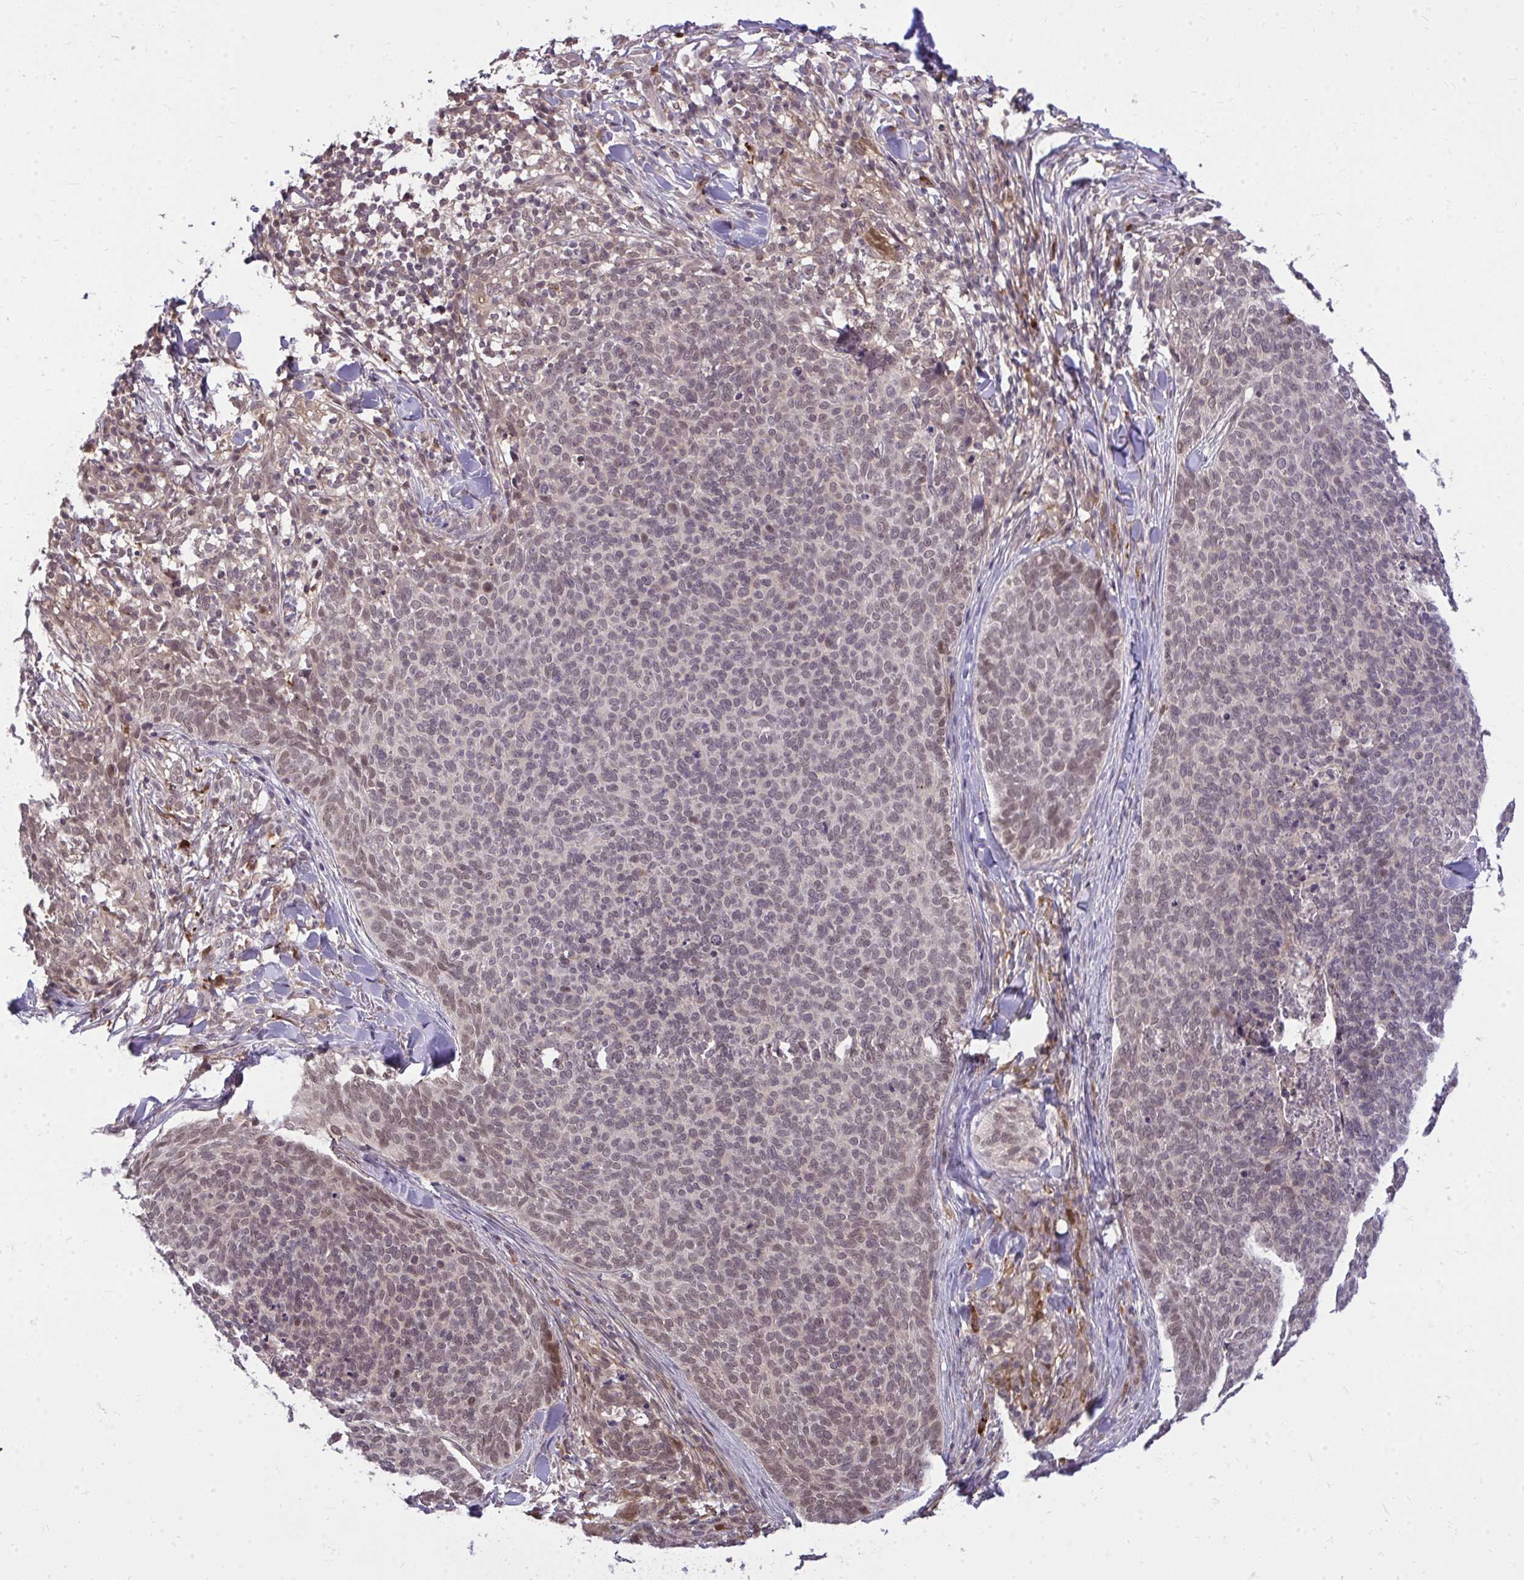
{"staining": {"intensity": "moderate", "quantity": "25%-75%", "location": "nuclear"}, "tissue": "skin cancer", "cell_type": "Tumor cells", "image_type": "cancer", "snomed": [{"axis": "morphology", "description": "Basal cell carcinoma"}, {"axis": "topography", "description": "Skin"}, {"axis": "topography", "description": "Skin of face"}], "caption": "A micrograph of human basal cell carcinoma (skin) stained for a protein reveals moderate nuclear brown staining in tumor cells.", "gene": "ZSCAN9", "patient": {"sex": "male", "age": 56}}